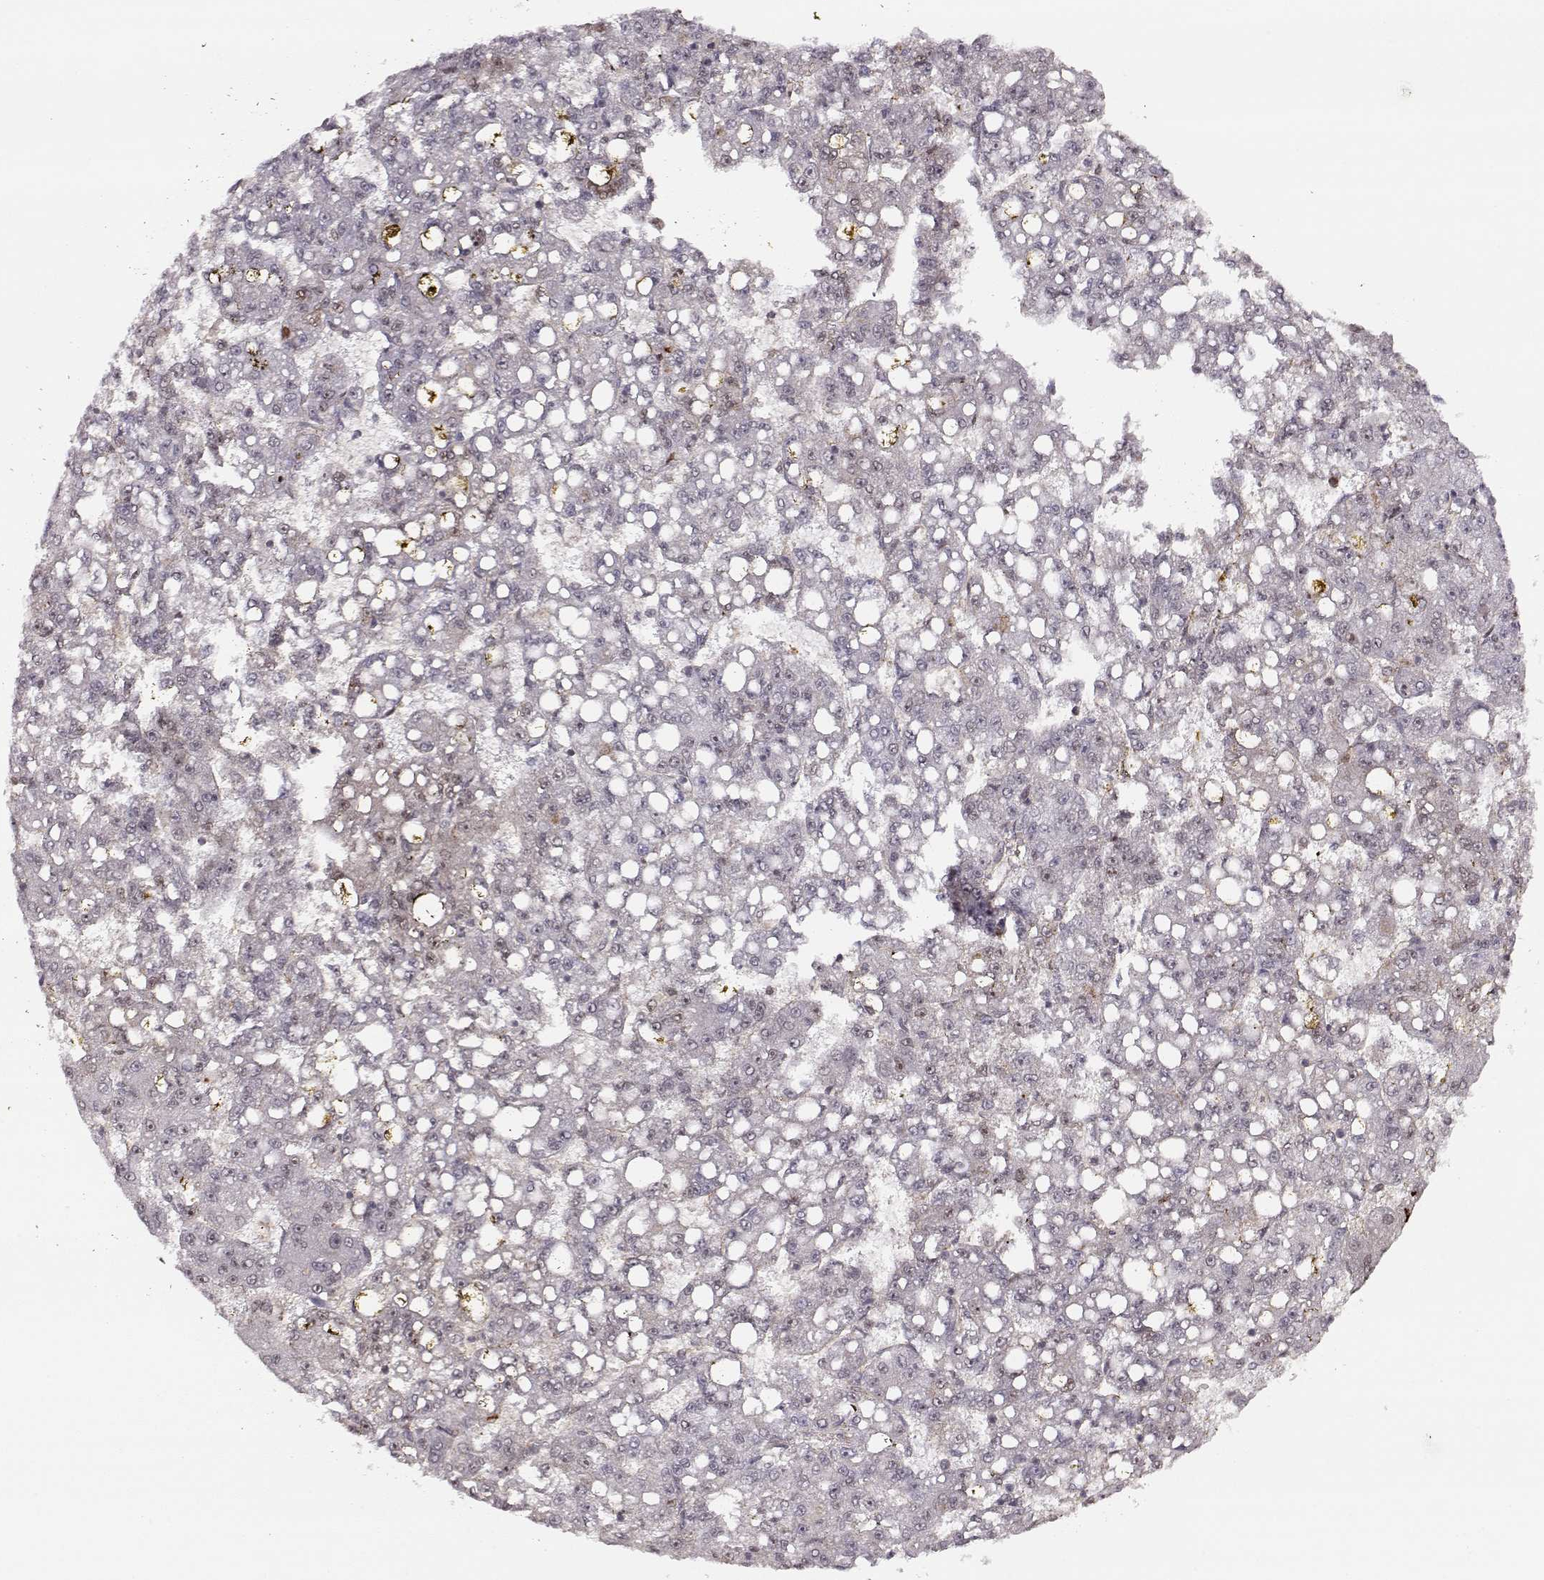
{"staining": {"intensity": "negative", "quantity": "none", "location": "none"}, "tissue": "liver cancer", "cell_type": "Tumor cells", "image_type": "cancer", "snomed": [{"axis": "morphology", "description": "Carcinoma, Hepatocellular, NOS"}, {"axis": "topography", "description": "Liver"}], "caption": "DAB immunohistochemical staining of liver cancer demonstrates no significant positivity in tumor cells. Brightfield microscopy of IHC stained with DAB (3,3'-diaminobenzidine) (brown) and hematoxylin (blue), captured at high magnification.", "gene": "CIR1", "patient": {"sex": "female", "age": 65}}